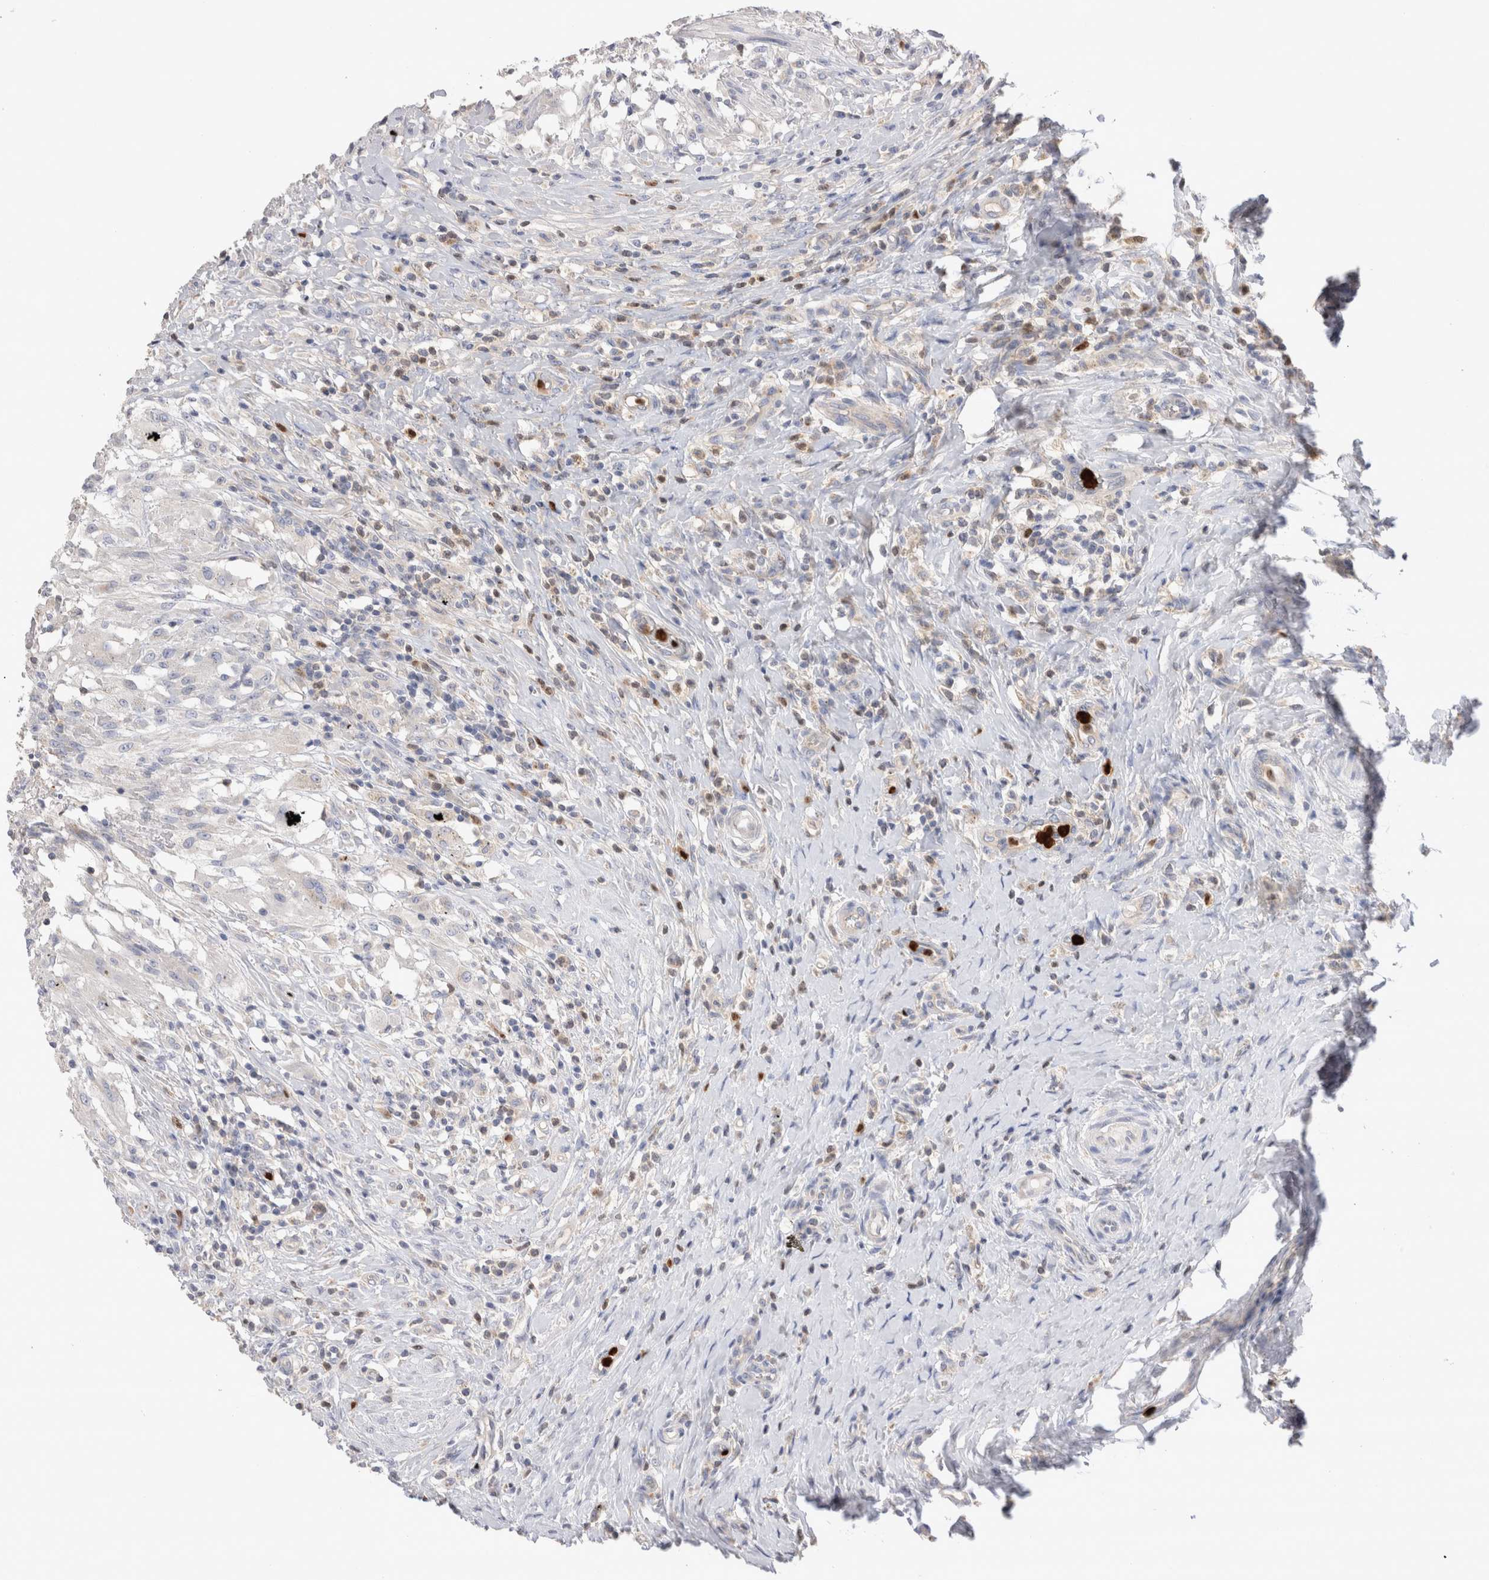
{"staining": {"intensity": "negative", "quantity": "none", "location": "none"}, "tissue": "urothelial cancer", "cell_type": "Tumor cells", "image_type": "cancer", "snomed": [{"axis": "morphology", "description": "Normal tissue, NOS"}, {"axis": "morphology", "description": "Urothelial carcinoma, Low grade"}, {"axis": "topography", "description": "Smooth muscle"}, {"axis": "topography", "description": "Urinary bladder"}], "caption": "Tumor cells are negative for brown protein staining in urothelial cancer.", "gene": "NXT2", "patient": {"sex": "male", "age": 60}}